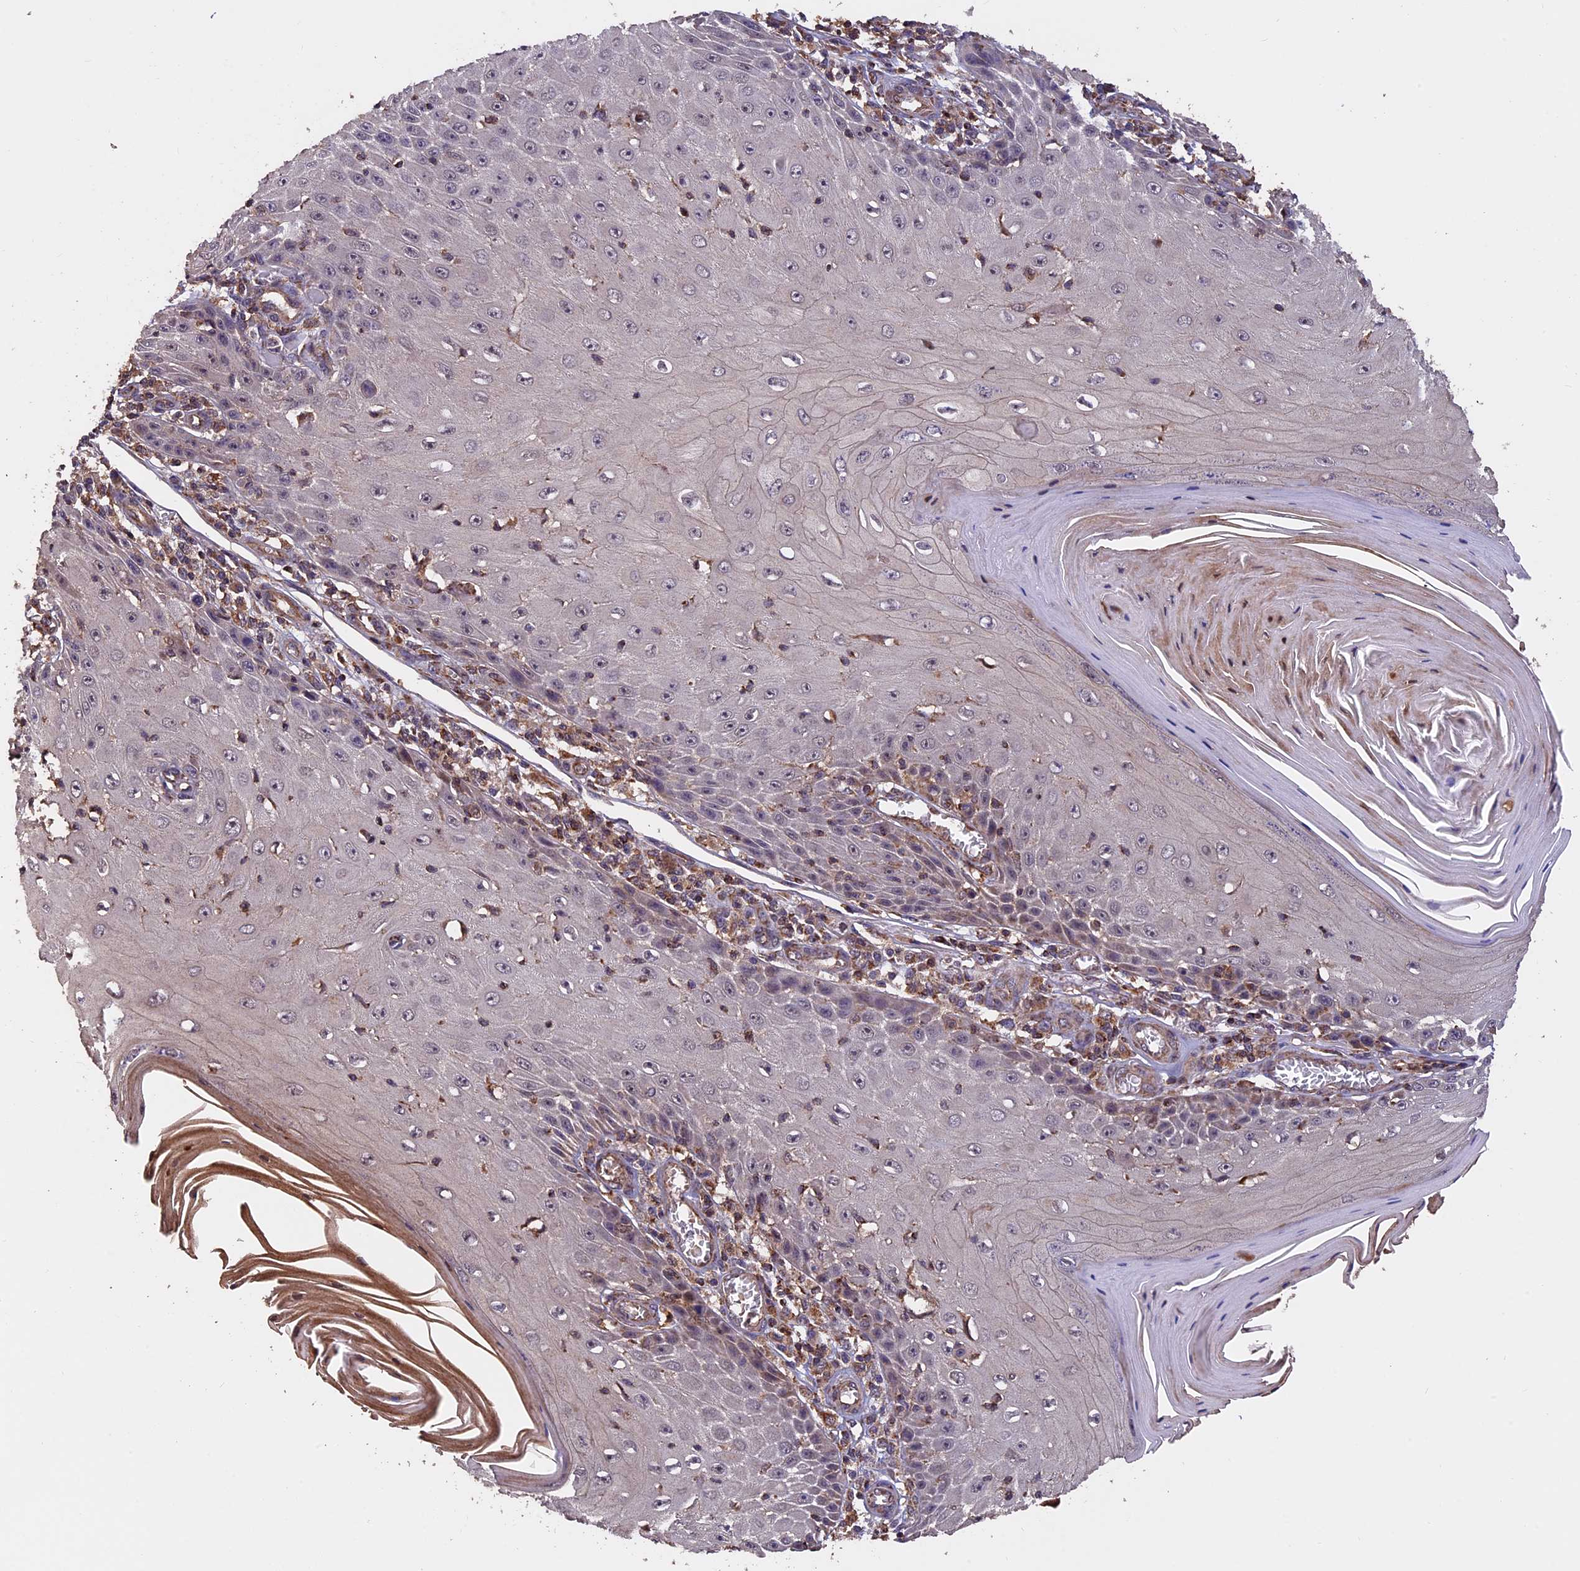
{"staining": {"intensity": "negative", "quantity": "none", "location": "none"}, "tissue": "skin cancer", "cell_type": "Tumor cells", "image_type": "cancer", "snomed": [{"axis": "morphology", "description": "Squamous cell carcinoma, NOS"}, {"axis": "topography", "description": "Skin"}], "caption": "Skin cancer was stained to show a protein in brown. There is no significant expression in tumor cells. (DAB (3,3'-diaminobenzidine) immunohistochemistry (IHC) with hematoxylin counter stain).", "gene": "PKD2L2", "patient": {"sex": "female", "age": 73}}